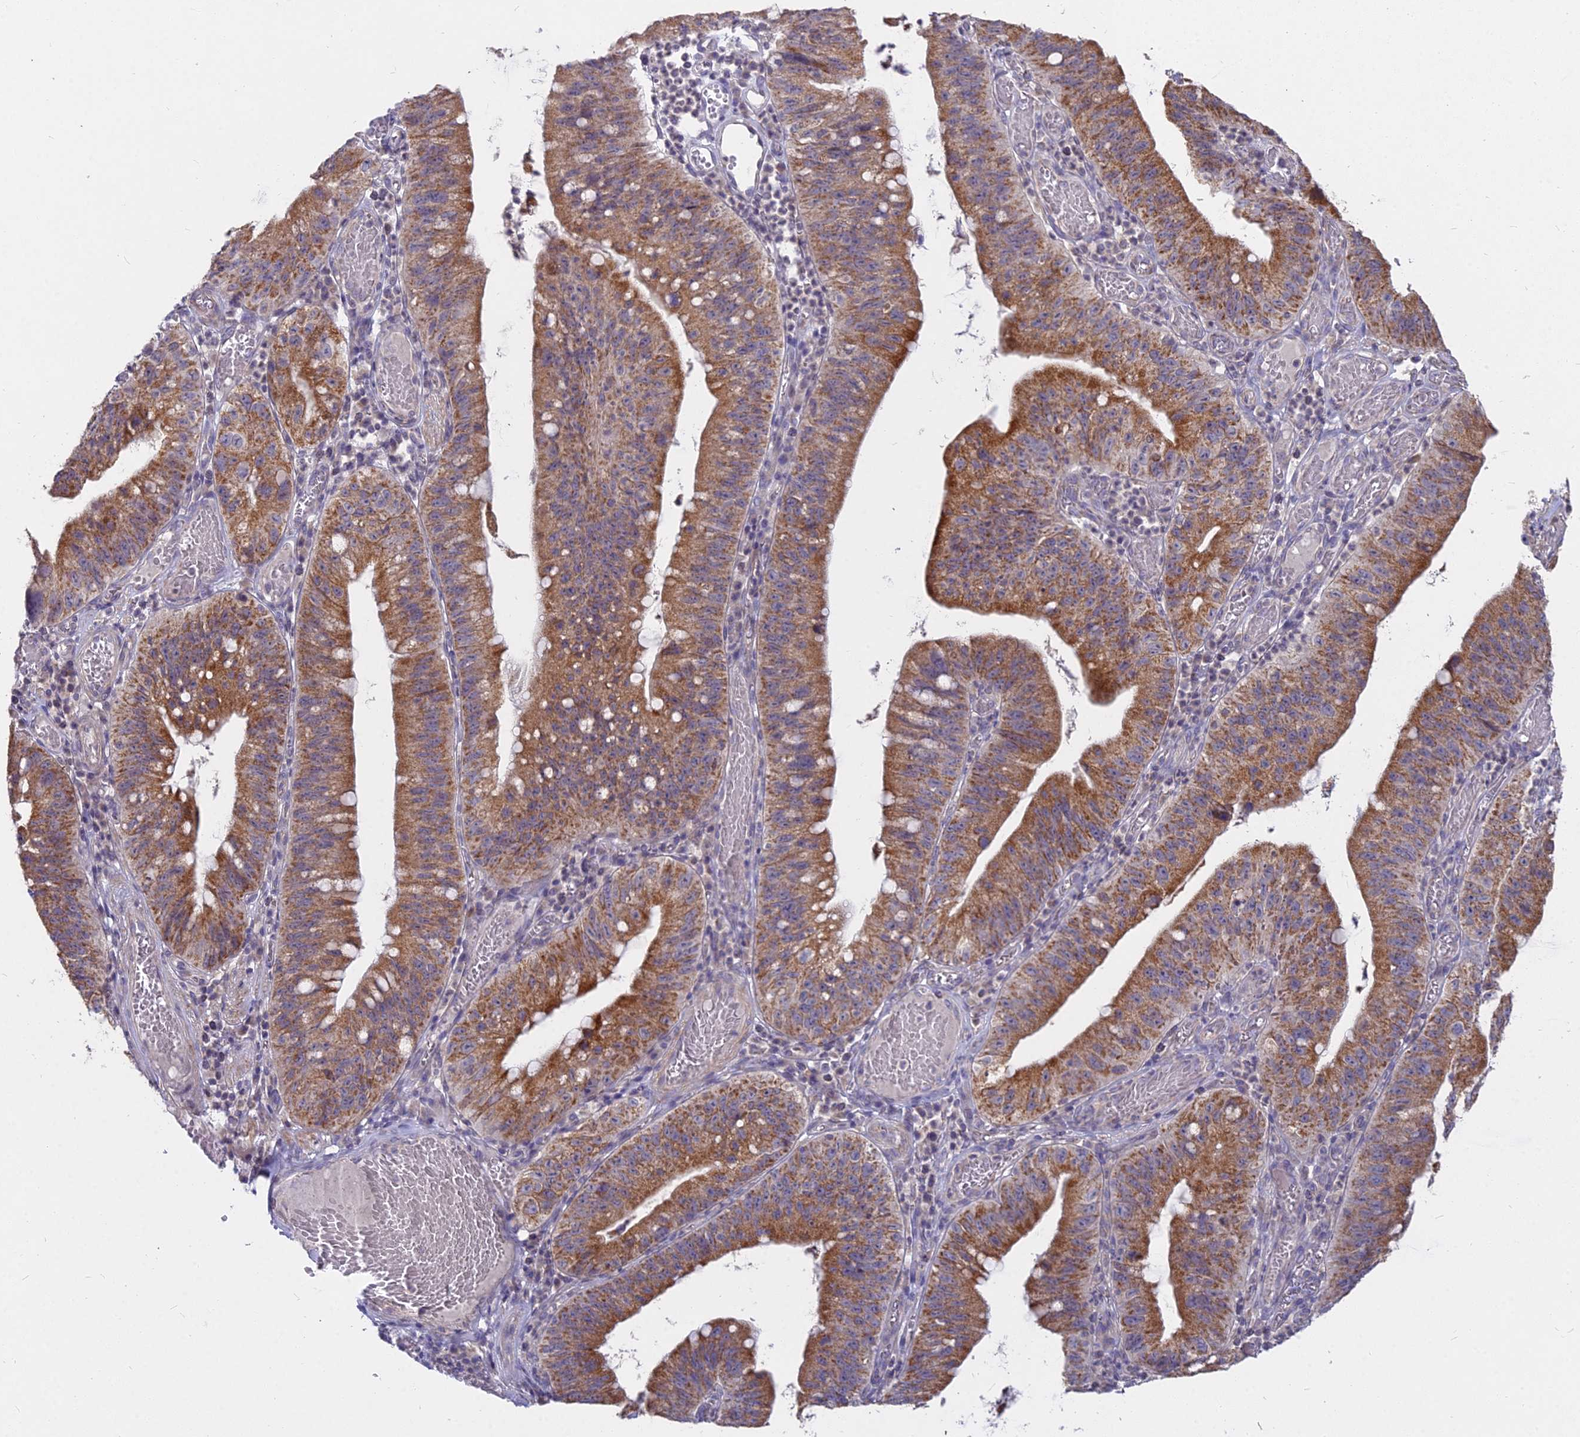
{"staining": {"intensity": "moderate", "quantity": ">75%", "location": "cytoplasmic/membranous"}, "tissue": "stomach cancer", "cell_type": "Tumor cells", "image_type": "cancer", "snomed": [{"axis": "morphology", "description": "Adenocarcinoma, NOS"}, {"axis": "topography", "description": "Stomach"}], "caption": "Stomach cancer stained for a protein (brown) demonstrates moderate cytoplasmic/membranous positive expression in approximately >75% of tumor cells.", "gene": "MICU2", "patient": {"sex": "male", "age": 59}}